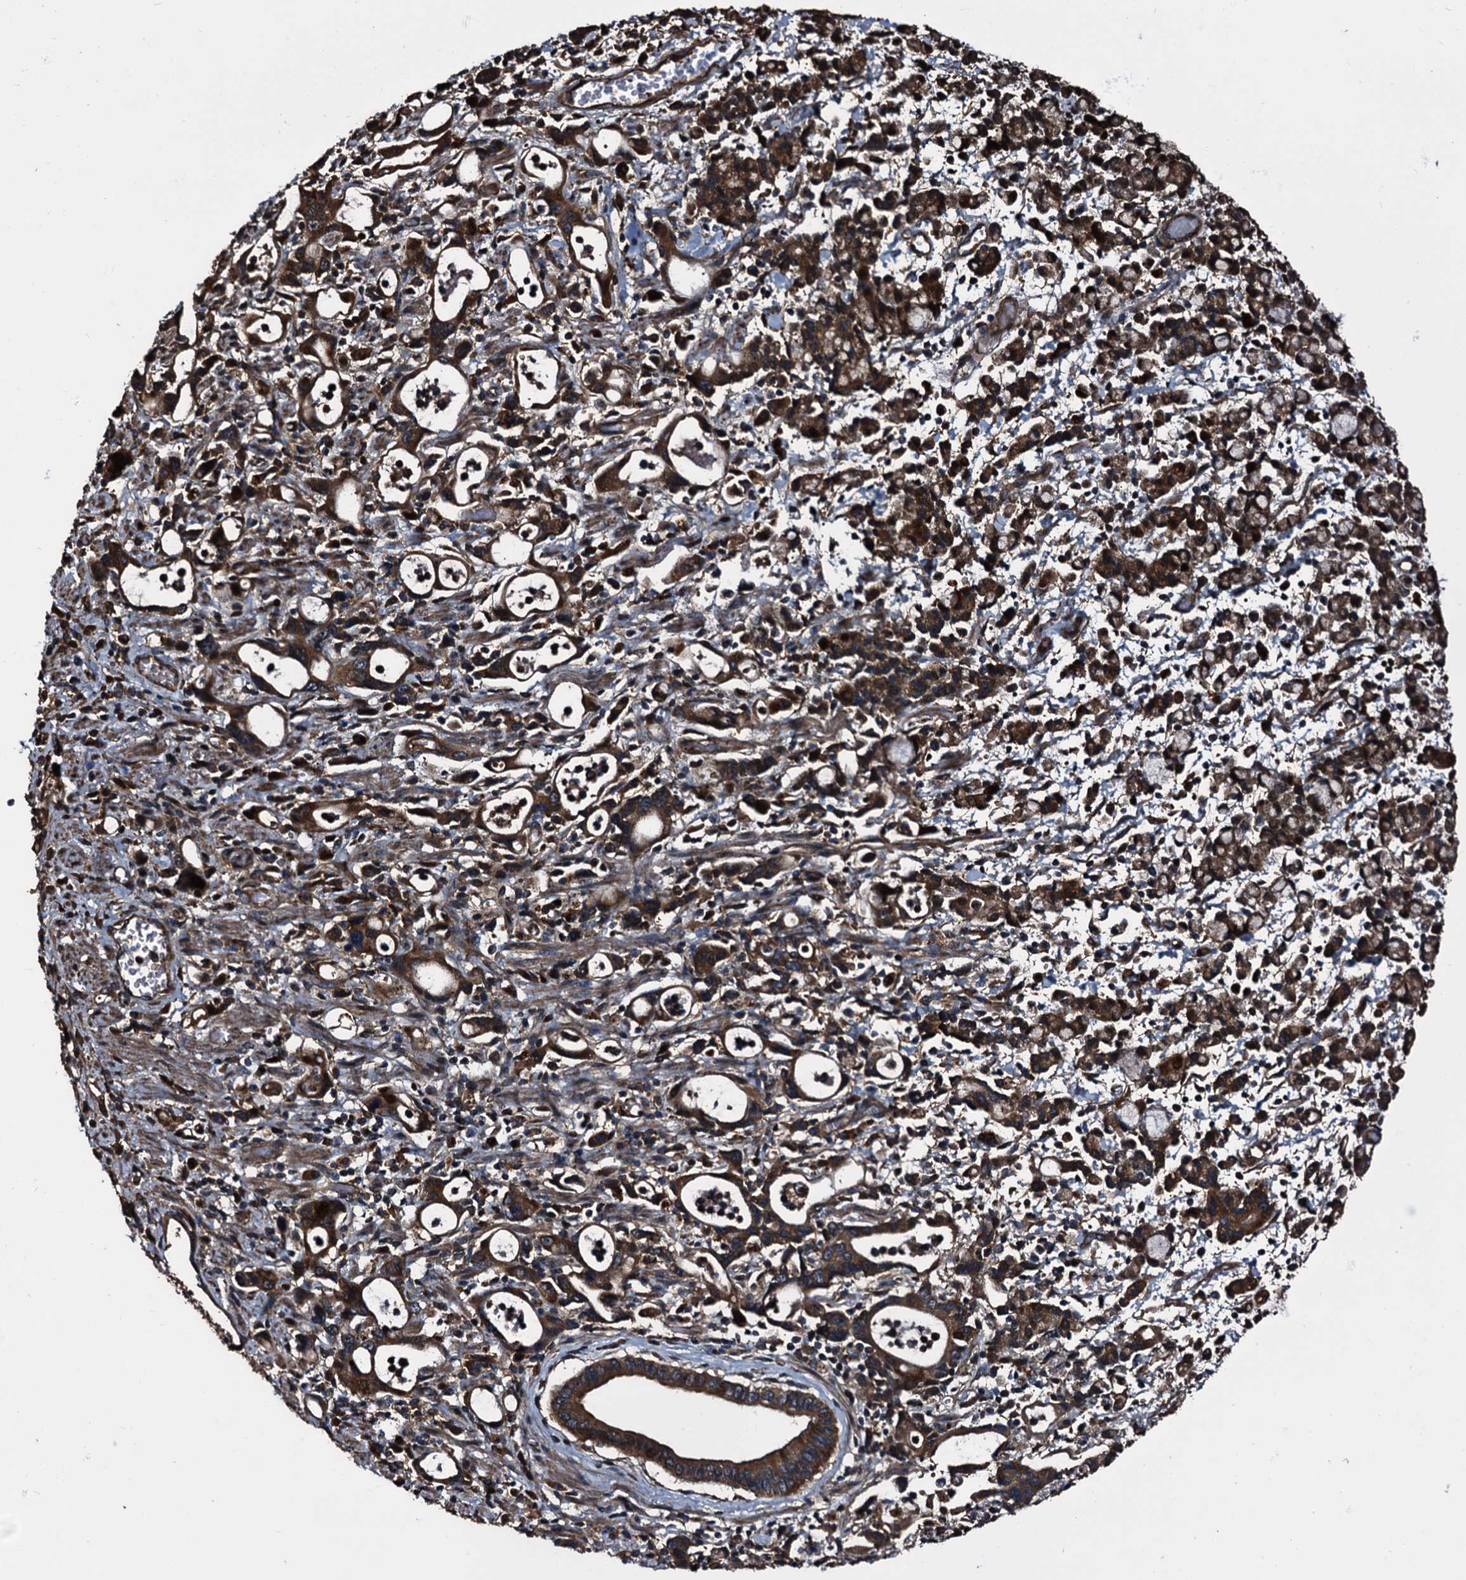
{"staining": {"intensity": "strong", "quantity": ">75%", "location": "cytoplasmic/membranous"}, "tissue": "stomach cancer", "cell_type": "Tumor cells", "image_type": "cancer", "snomed": [{"axis": "morphology", "description": "Adenocarcinoma, NOS"}, {"axis": "topography", "description": "Stomach, lower"}], "caption": "About >75% of tumor cells in stomach adenocarcinoma exhibit strong cytoplasmic/membranous protein positivity as visualized by brown immunohistochemical staining.", "gene": "PEX5", "patient": {"sex": "female", "age": 43}}